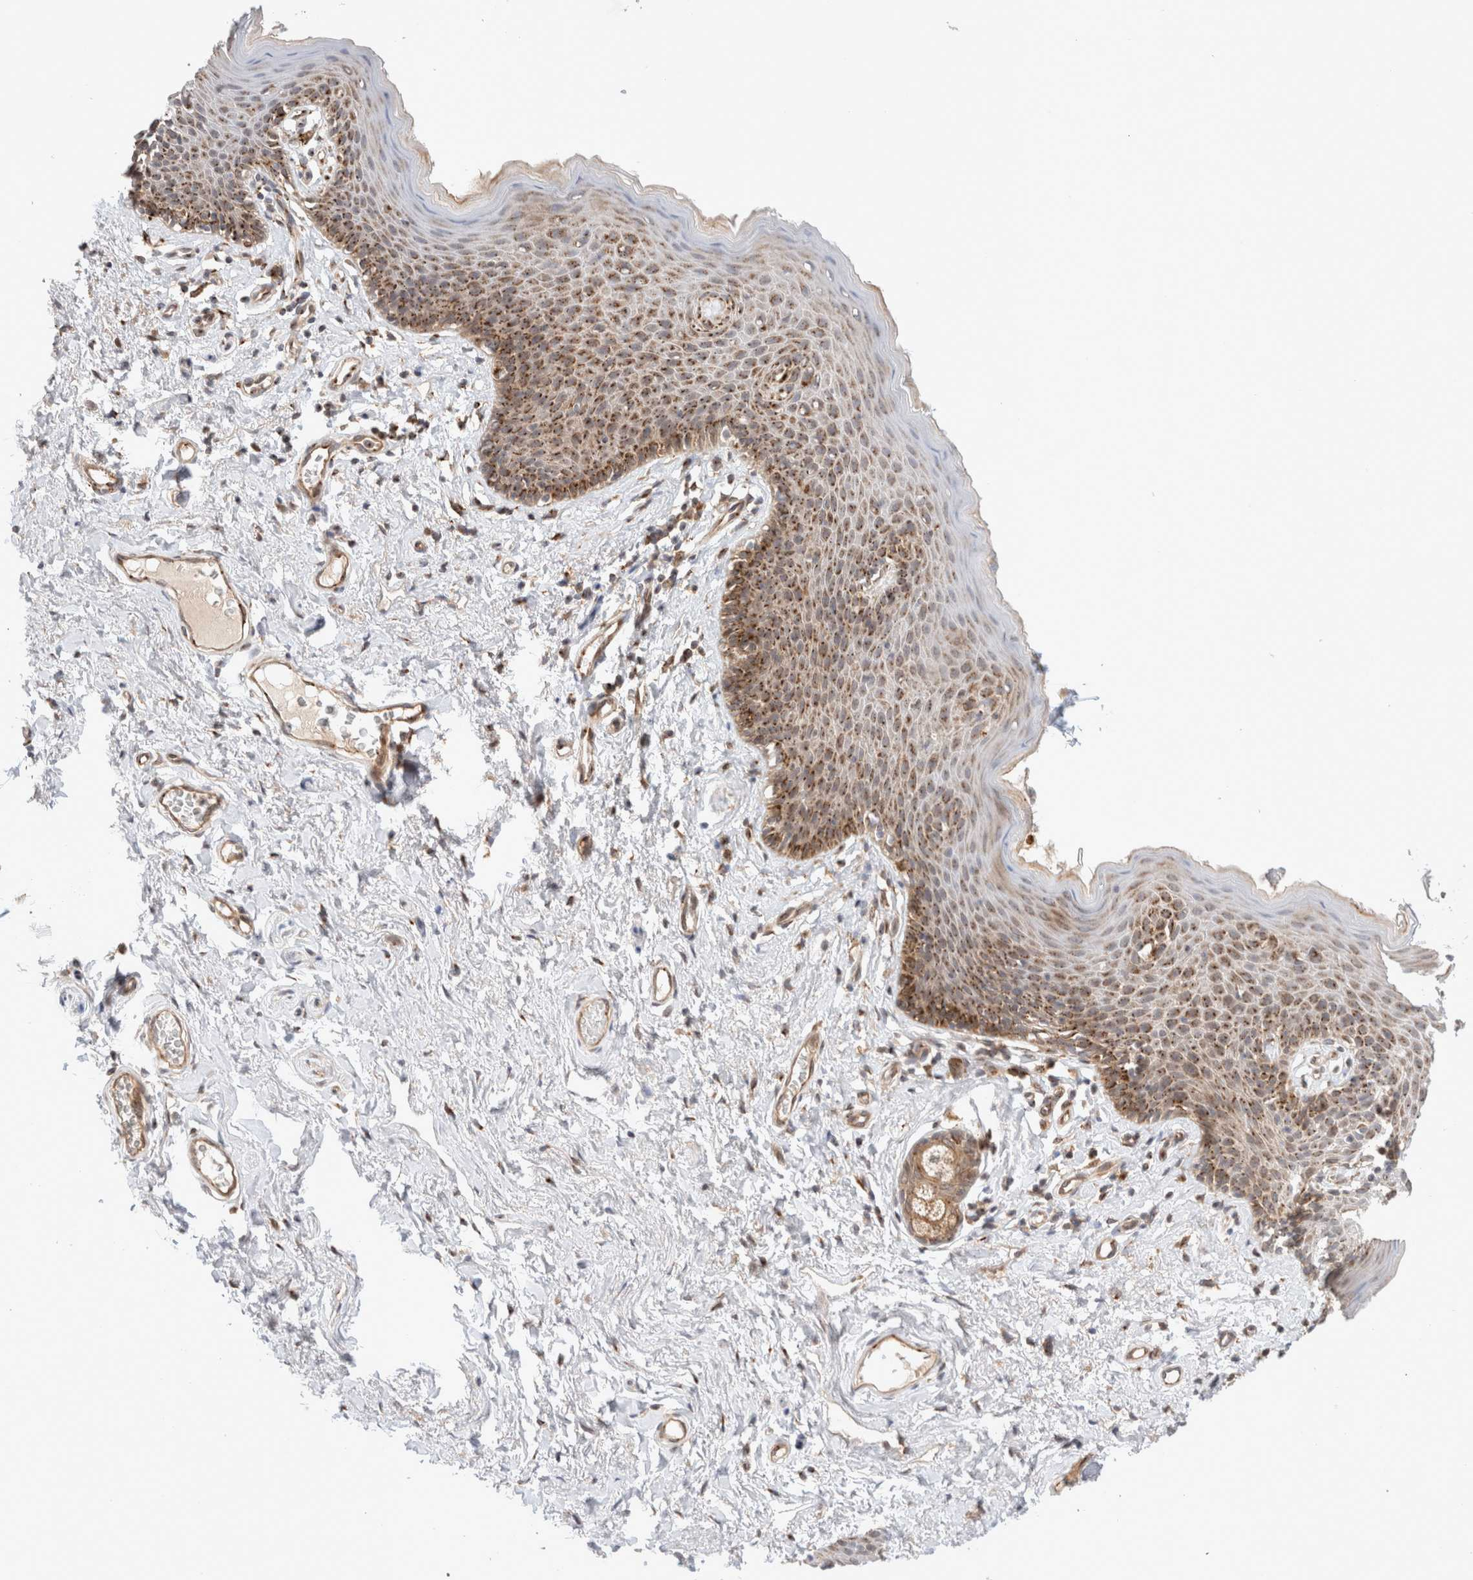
{"staining": {"intensity": "strong", "quantity": ">75%", "location": "cytoplasmic/membranous"}, "tissue": "skin", "cell_type": "Epidermal cells", "image_type": "normal", "snomed": [{"axis": "morphology", "description": "Normal tissue, NOS"}, {"axis": "topography", "description": "Vulva"}], "caption": "This micrograph shows normal skin stained with immunohistochemistry (IHC) to label a protein in brown. The cytoplasmic/membranous of epidermal cells show strong positivity for the protein. Nuclei are counter-stained blue.", "gene": "GCN1", "patient": {"sex": "female", "age": 66}}